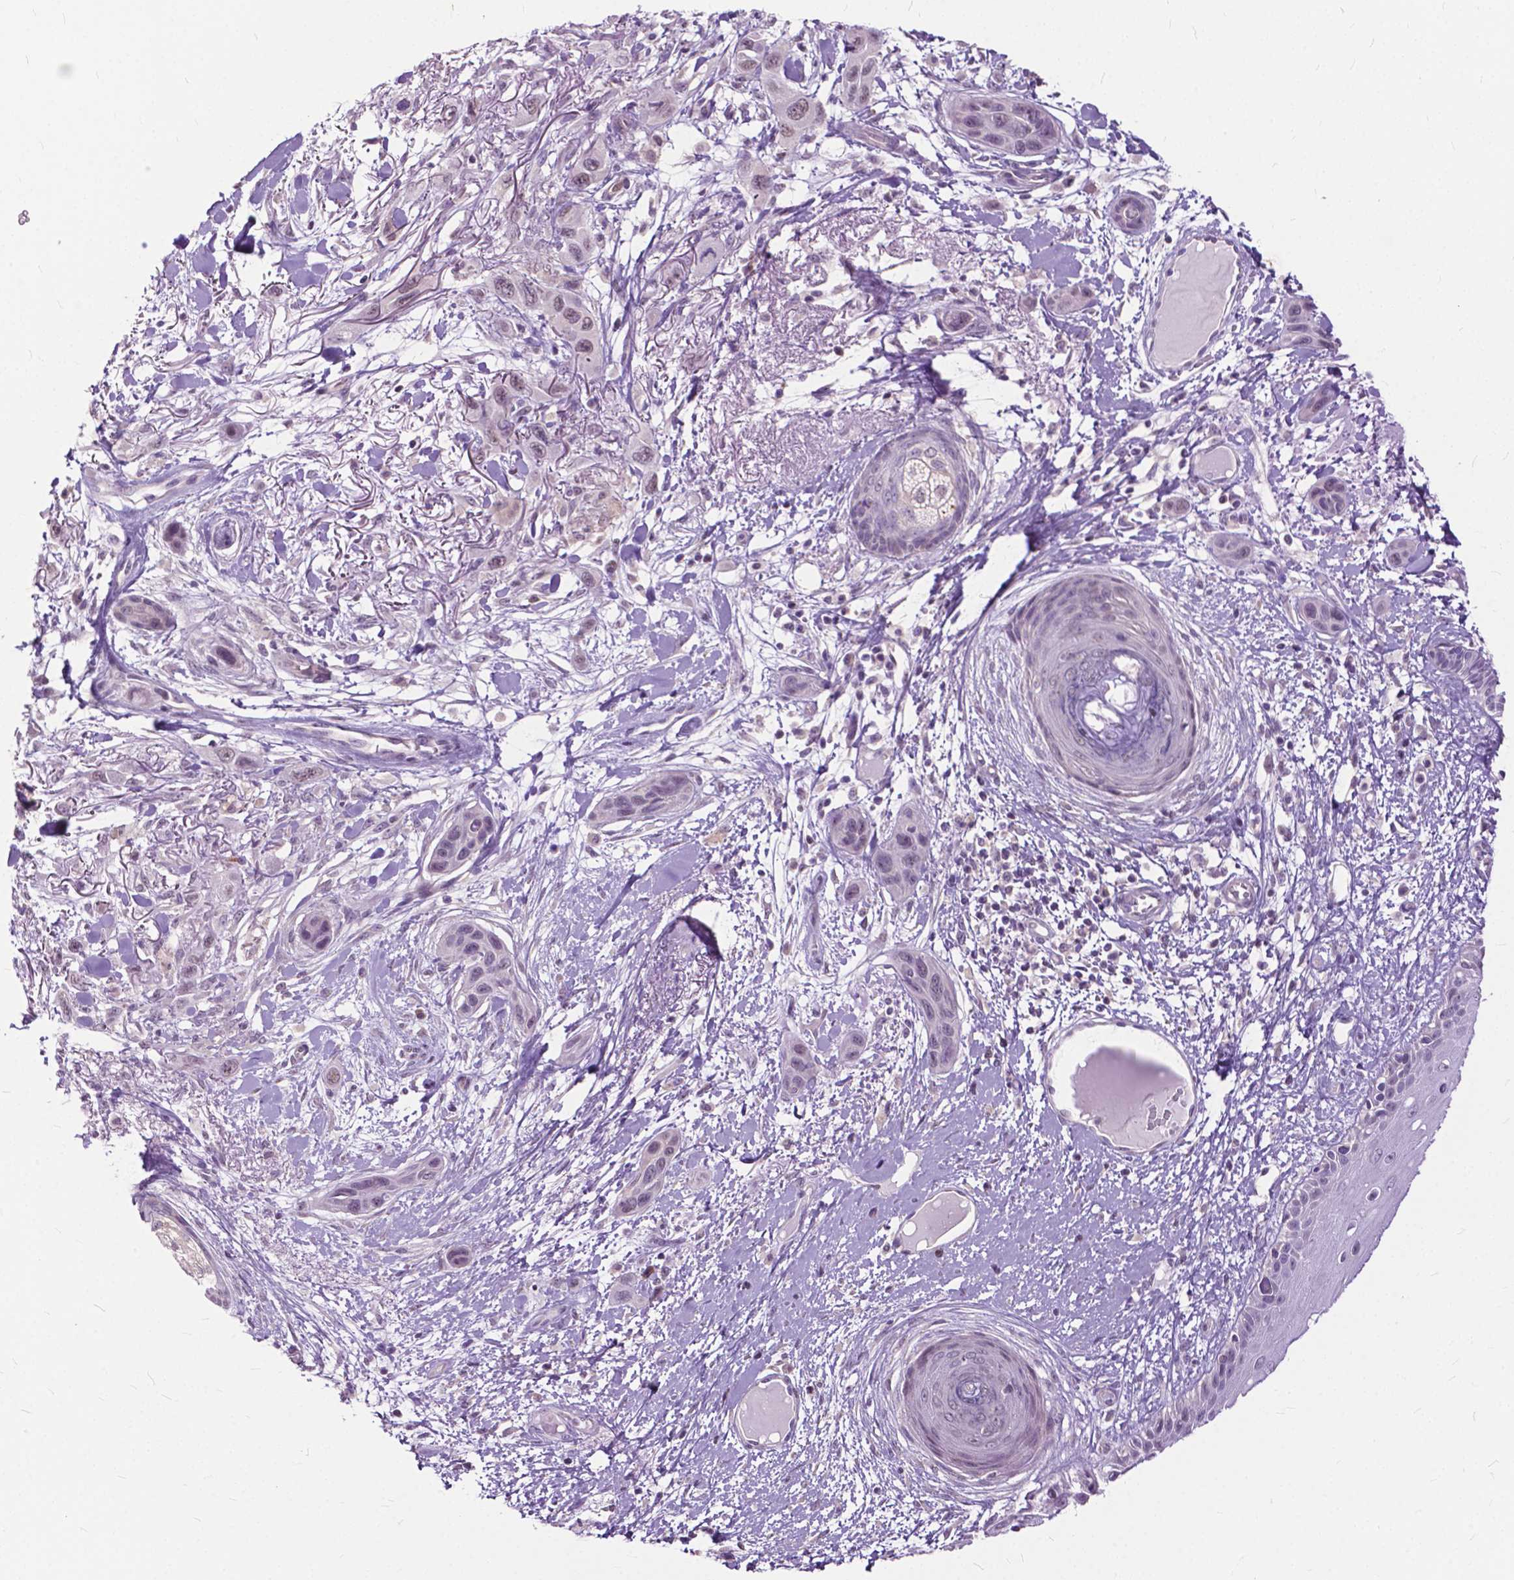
{"staining": {"intensity": "weak", "quantity": "25%-75%", "location": "nuclear"}, "tissue": "skin cancer", "cell_type": "Tumor cells", "image_type": "cancer", "snomed": [{"axis": "morphology", "description": "Squamous cell carcinoma, NOS"}, {"axis": "topography", "description": "Skin"}], "caption": "A photomicrograph of human skin cancer stained for a protein reveals weak nuclear brown staining in tumor cells. (IHC, brightfield microscopy, high magnification).", "gene": "TTC9B", "patient": {"sex": "male", "age": 79}}